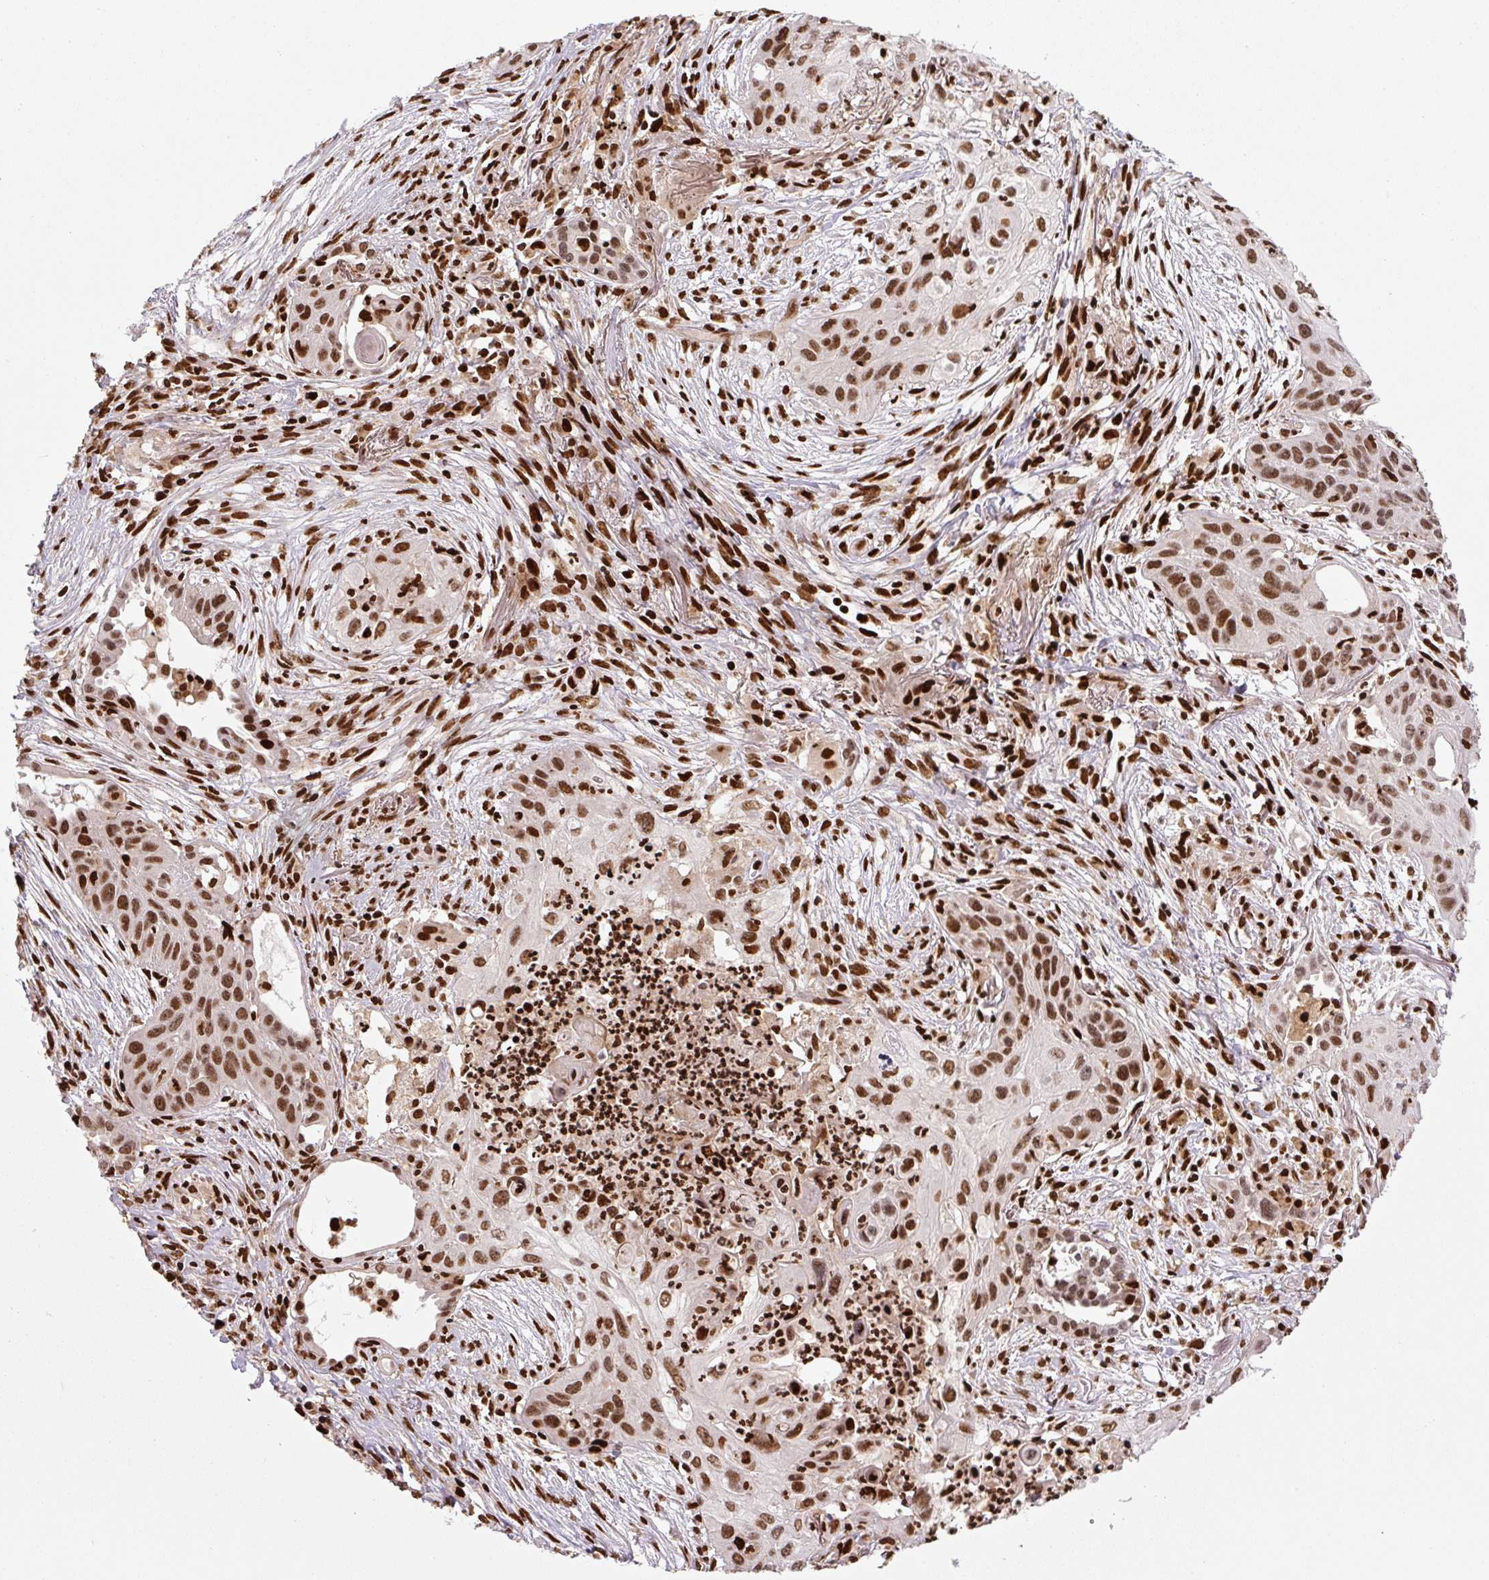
{"staining": {"intensity": "moderate", "quantity": ">75%", "location": "nuclear"}, "tissue": "lung cancer", "cell_type": "Tumor cells", "image_type": "cancer", "snomed": [{"axis": "morphology", "description": "Squamous cell carcinoma, NOS"}, {"axis": "topography", "description": "Lung"}], "caption": "Protein staining of lung cancer (squamous cell carcinoma) tissue displays moderate nuclear staining in about >75% of tumor cells.", "gene": "PYDC2", "patient": {"sex": "male", "age": 71}}